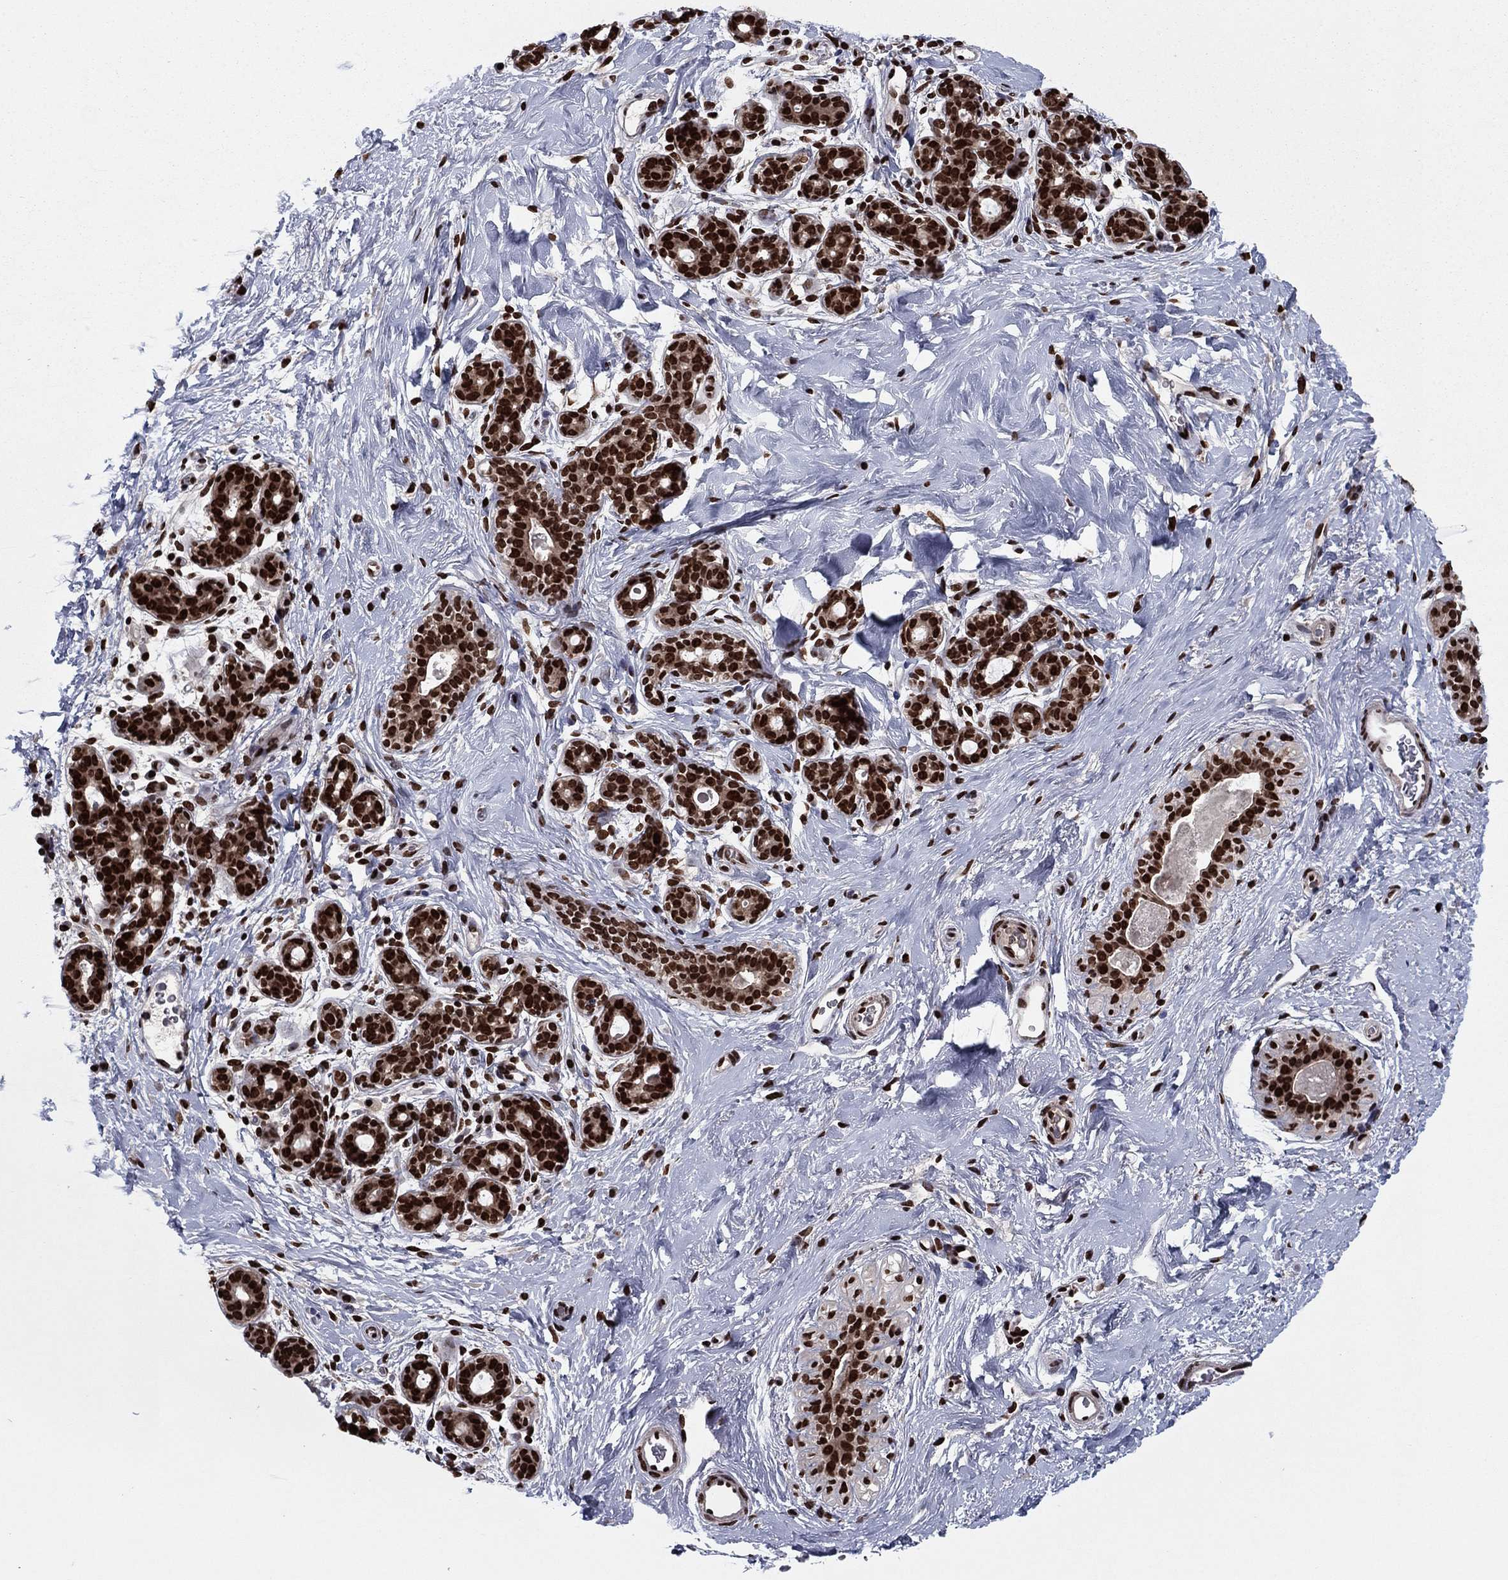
{"staining": {"intensity": "moderate", "quantity": ">75%", "location": "nuclear"}, "tissue": "breast", "cell_type": "Adipocytes", "image_type": "normal", "snomed": [{"axis": "morphology", "description": "Normal tissue, NOS"}, {"axis": "topography", "description": "Breast"}], "caption": "High-magnification brightfield microscopy of unremarkable breast stained with DAB (brown) and counterstained with hematoxylin (blue). adipocytes exhibit moderate nuclear positivity is identified in about>75% of cells. The protein of interest is stained brown, and the nuclei are stained in blue (DAB IHC with brightfield microscopy, high magnification).", "gene": "USP54", "patient": {"sex": "female", "age": 43}}